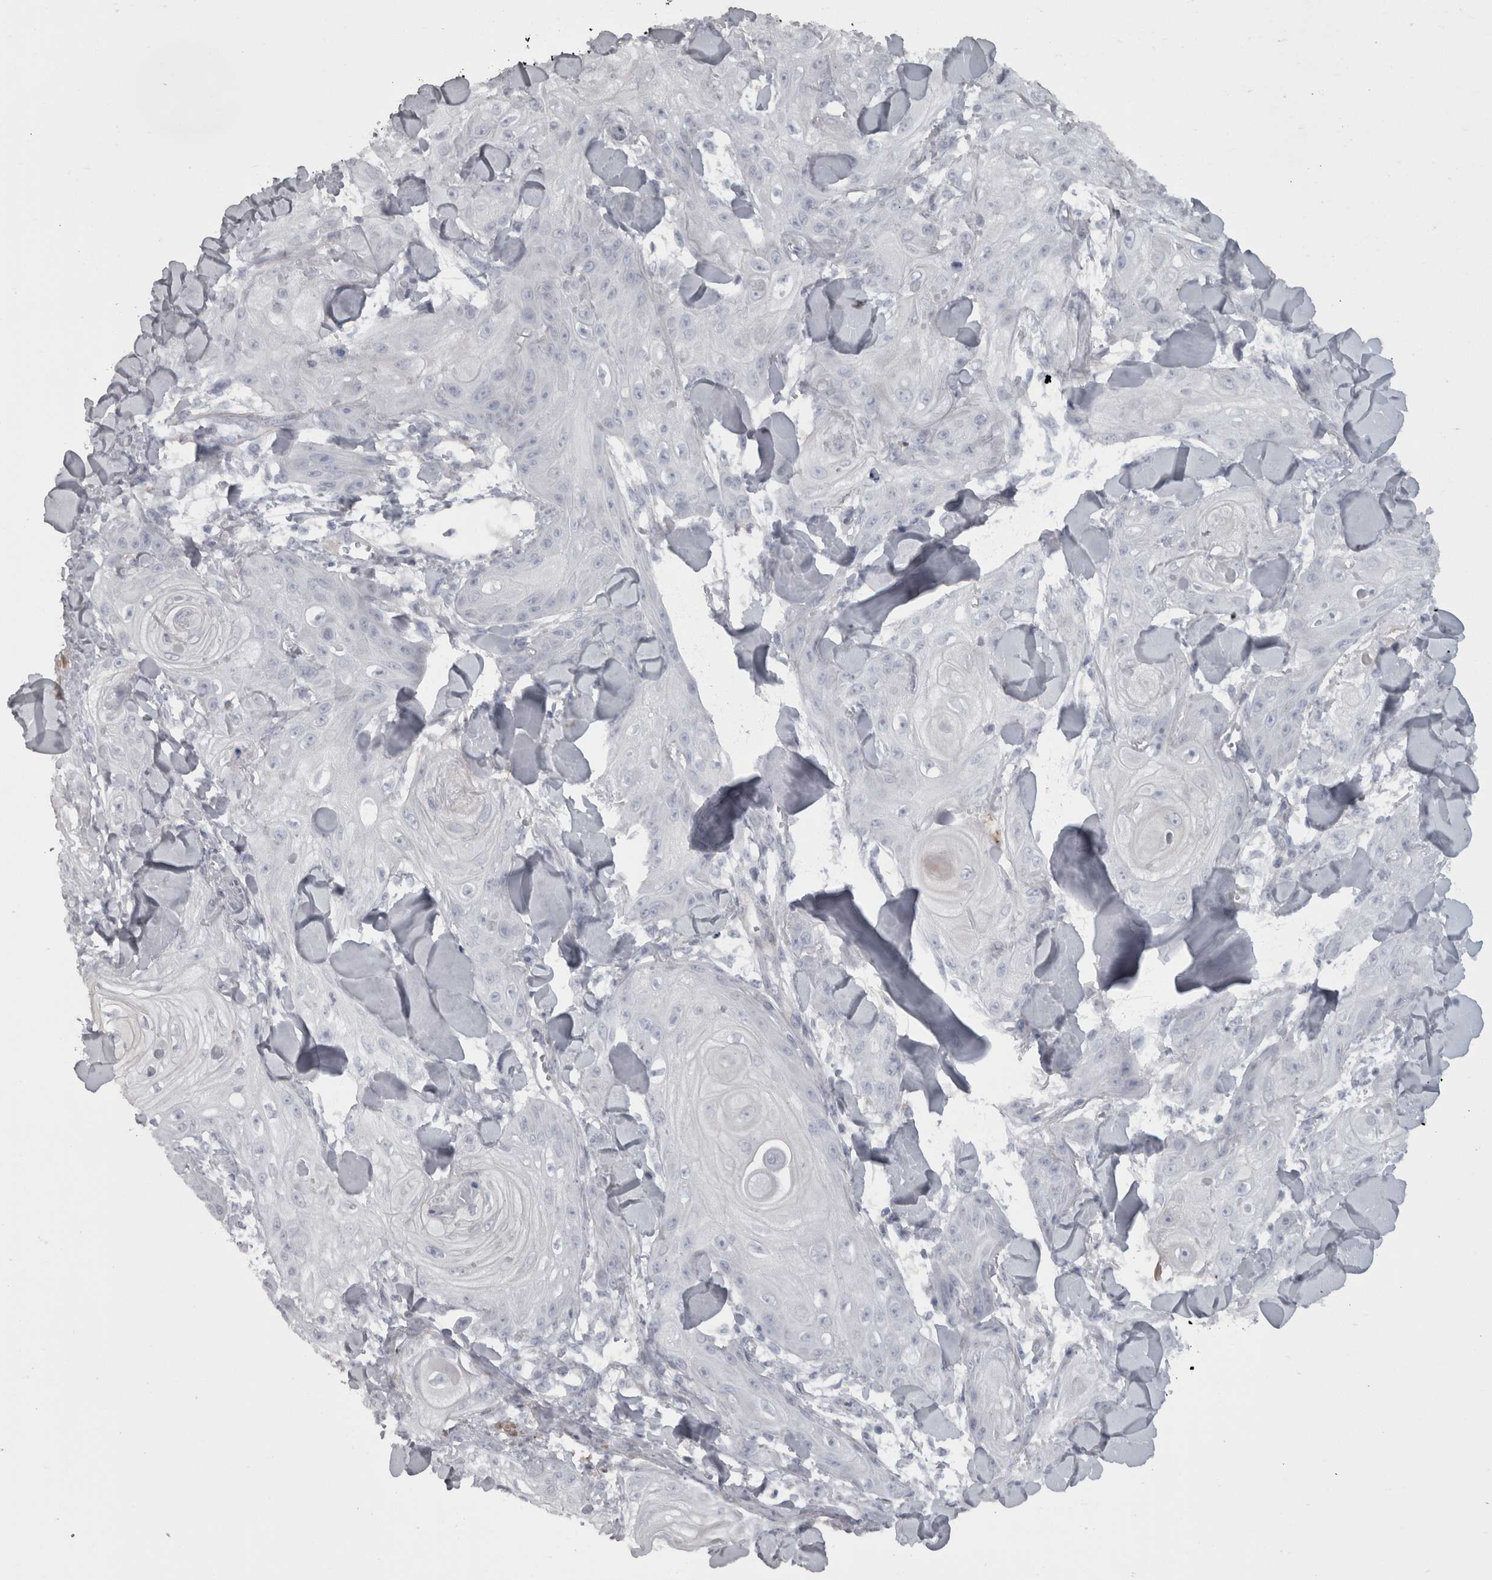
{"staining": {"intensity": "negative", "quantity": "none", "location": "none"}, "tissue": "skin cancer", "cell_type": "Tumor cells", "image_type": "cancer", "snomed": [{"axis": "morphology", "description": "Squamous cell carcinoma, NOS"}, {"axis": "topography", "description": "Skin"}], "caption": "Immunohistochemical staining of skin squamous cell carcinoma reveals no significant staining in tumor cells. (DAB (3,3'-diaminobenzidine) IHC visualized using brightfield microscopy, high magnification).", "gene": "PPP1R12B", "patient": {"sex": "male", "age": 74}}